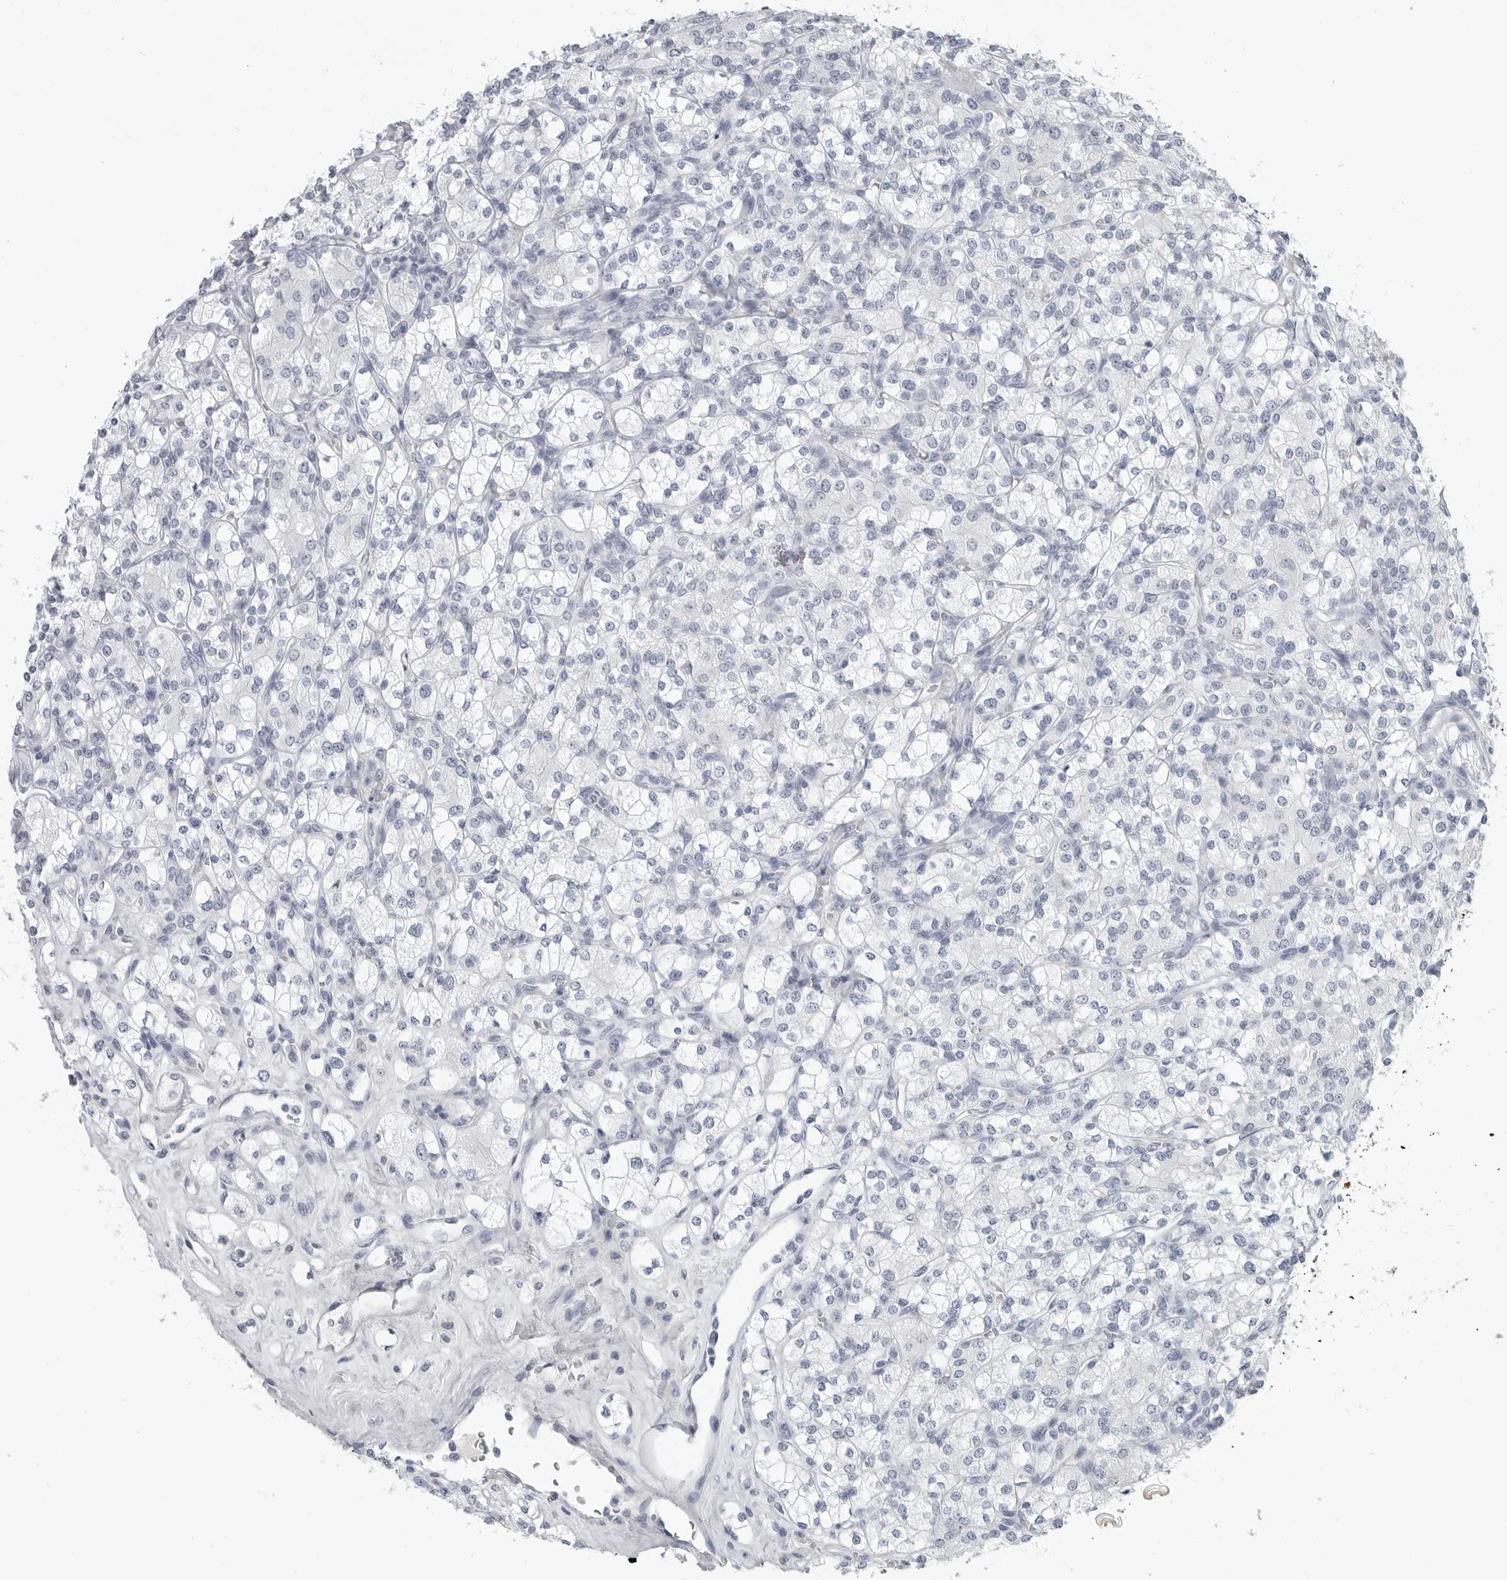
{"staining": {"intensity": "negative", "quantity": "none", "location": "none"}, "tissue": "renal cancer", "cell_type": "Tumor cells", "image_type": "cancer", "snomed": [{"axis": "morphology", "description": "Adenocarcinoma, NOS"}, {"axis": "topography", "description": "Kidney"}], "caption": "DAB immunohistochemical staining of adenocarcinoma (renal) exhibits no significant expression in tumor cells.", "gene": "LY6D", "patient": {"sex": "male", "age": 77}}